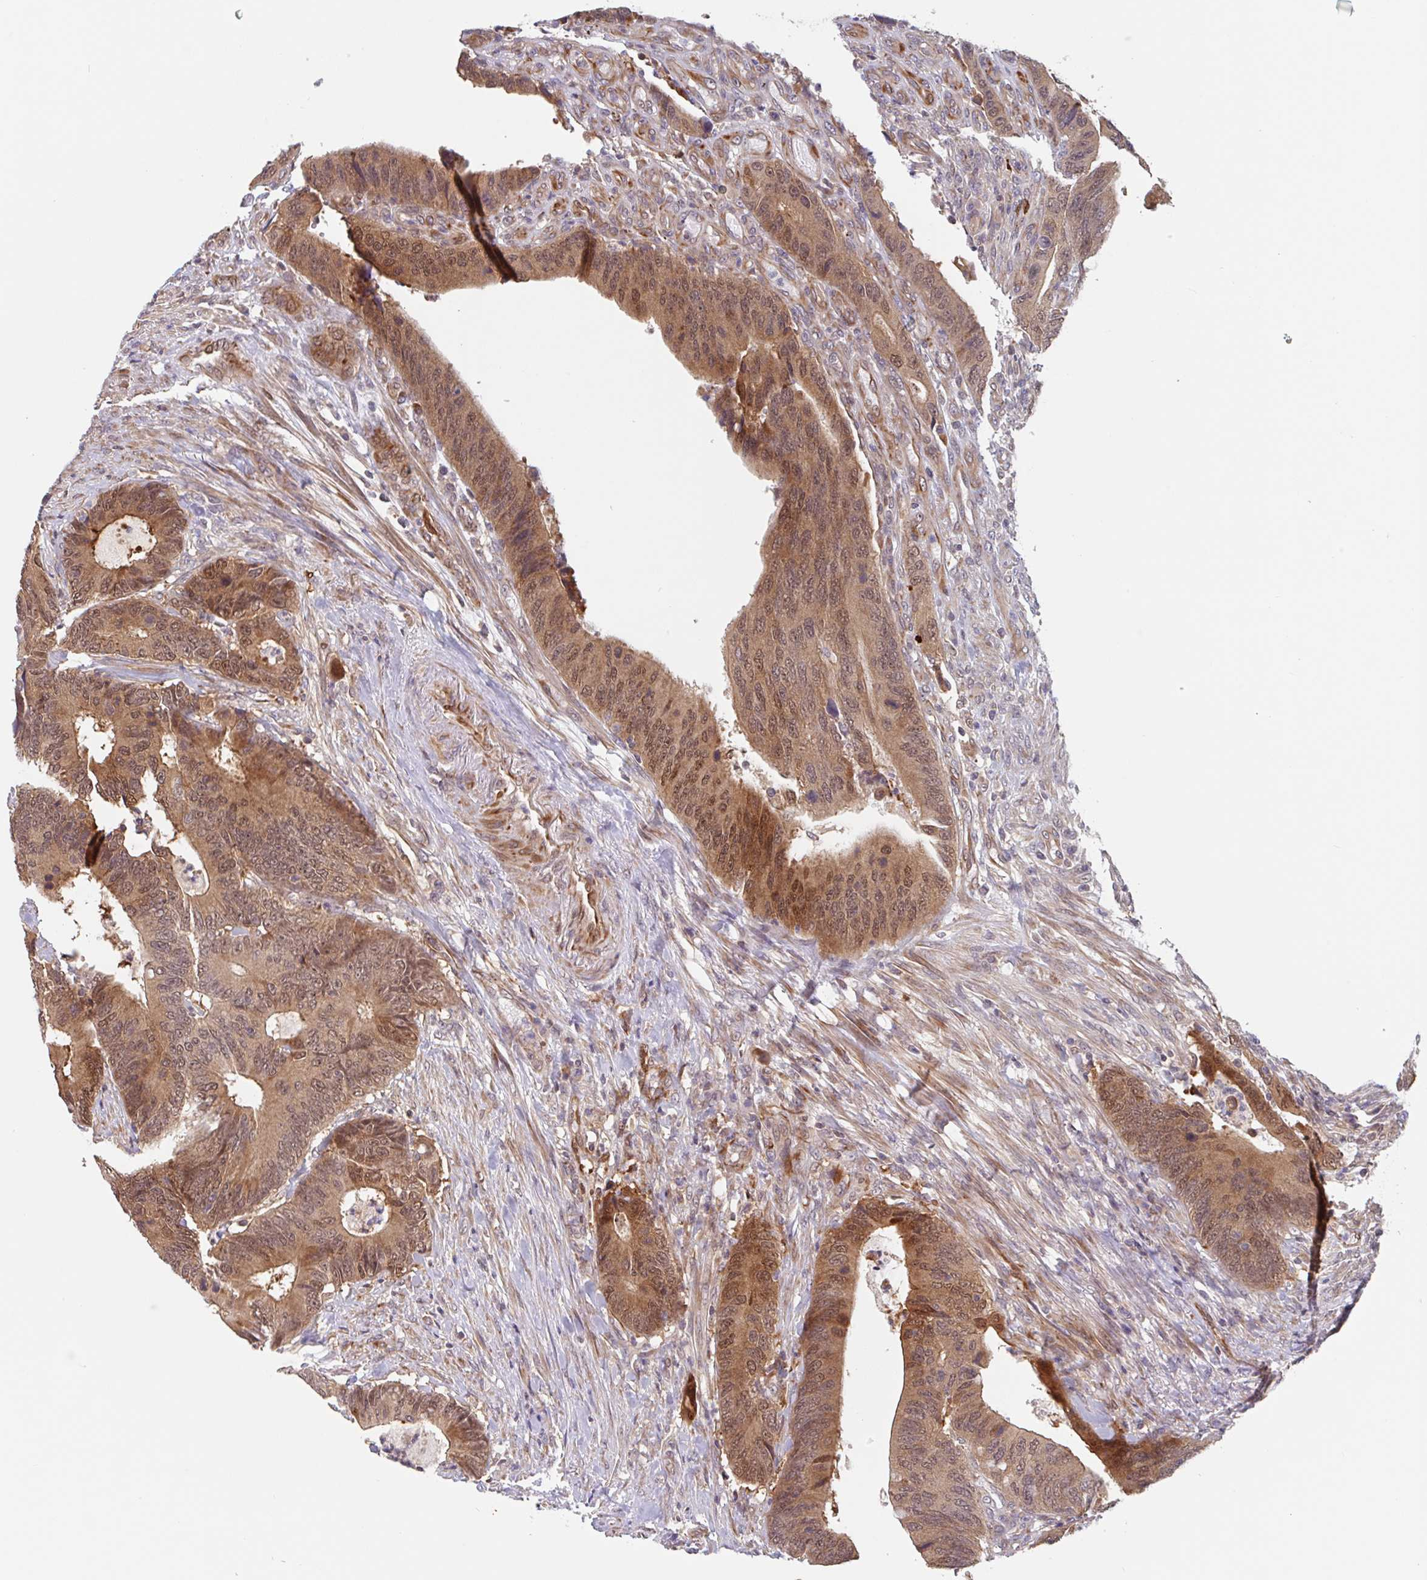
{"staining": {"intensity": "moderate", "quantity": ">75%", "location": "cytoplasmic/membranous,nuclear"}, "tissue": "colorectal cancer", "cell_type": "Tumor cells", "image_type": "cancer", "snomed": [{"axis": "morphology", "description": "Adenocarcinoma, NOS"}, {"axis": "topography", "description": "Colon"}], "caption": "Adenocarcinoma (colorectal) was stained to show a protein in brown. There is medium levels of moderate cytoplasmic/membranous and nuclear staining in about >75% of tumor cells.", "gene": "NUB1", "patient": {"sex": "male", "age": 87}}